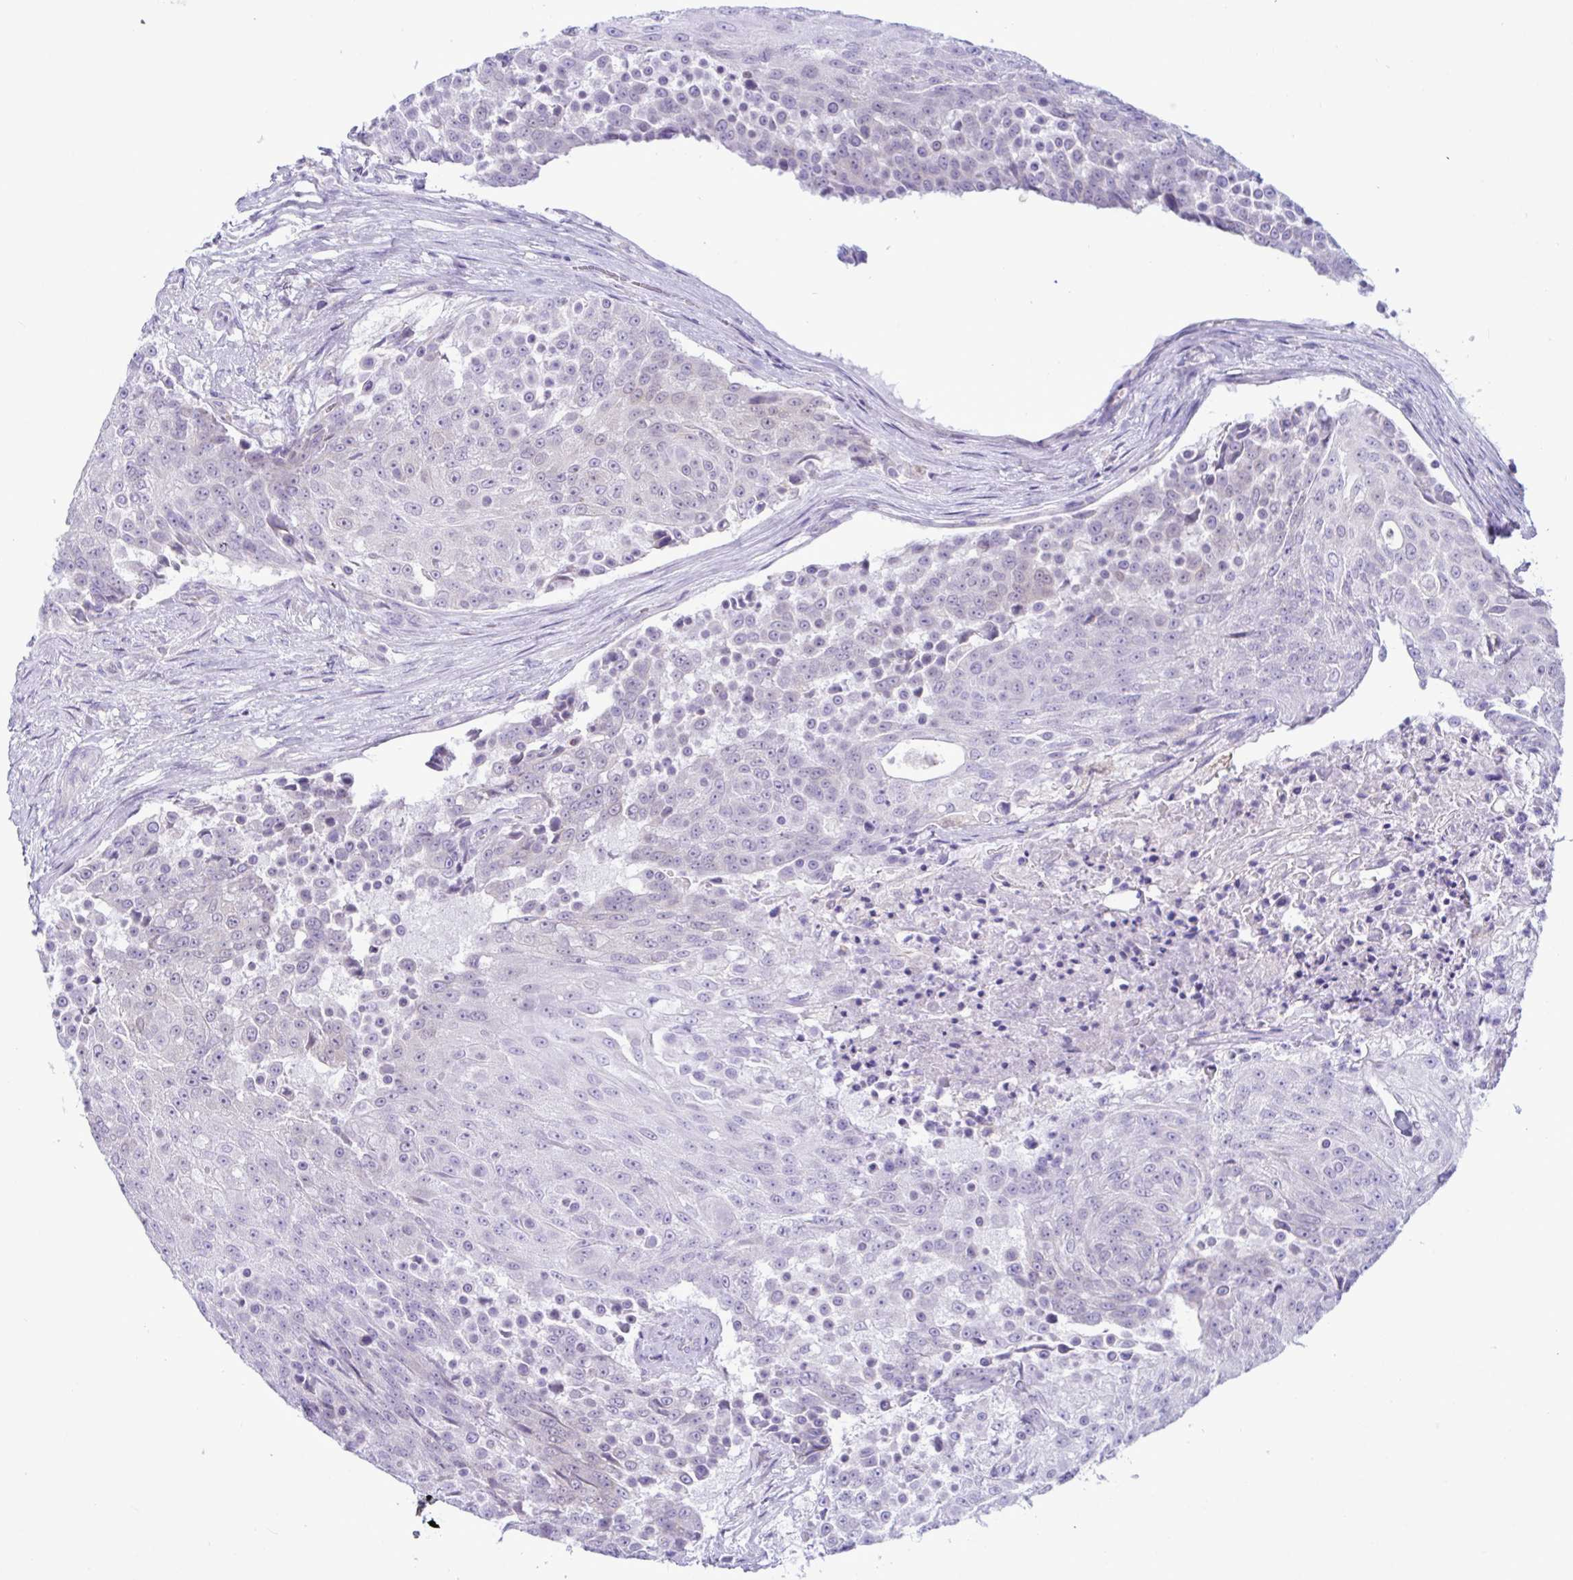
{"staining": {"intensity": "negative", "quantity": "none", "location": "none"}, "tissue": "urothelial cancer", "cell_type": "Tumor cells", "image_type": "cancer", "snomed": [{"axis": "morphology", "description": "Urothelial carcinoma, High grade"}, {"axis": "topography", "description": "Urinary bladder"}], "caption": "Urothelial cancer stained for a protein using immunohistochemistry (IHC) displays no expression tumor cells.", "gene": "SREBF1", "patient": {"sex": "female", "age": 63}}